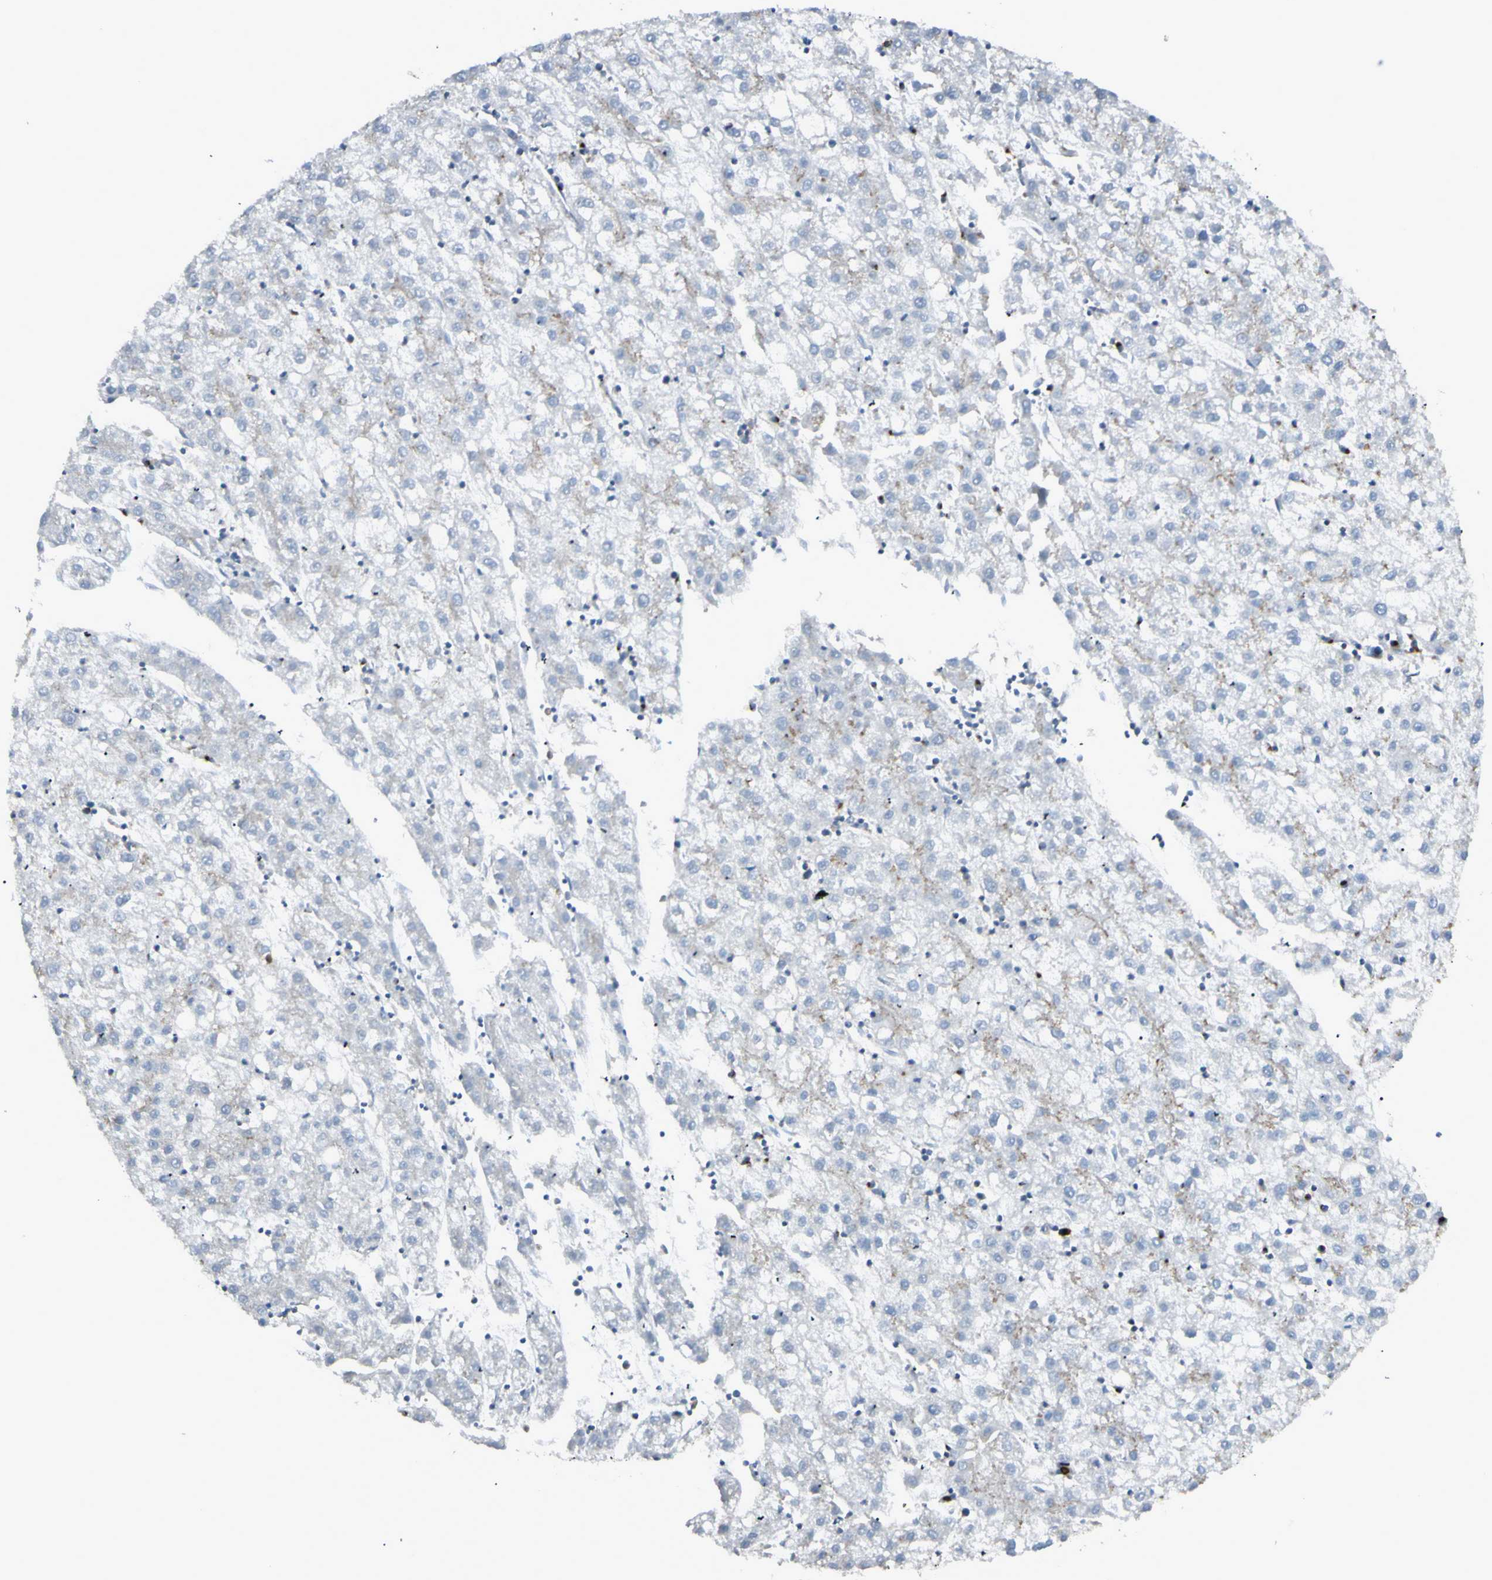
{"staining": {"intensity": "weak", "quantity": "<25%", "location": "cytoplasmic/membranous"}, "tissue": "liver cancer", "cell_type": "Tumor cells", "image_type": "cancer", "snomed": [{"axis": "morphology", "description": "Carcinoma, Hepatocellular, NOS"}, {"axis": "topography", "description": "Liver"}], "caption": "Immunohistochemical staining of liver cancer (hepatocellular carcinoma) displays no significant positivity in tumor cells.", "gene": "B4GALT3", "patient": {"sex": "male", "age": 72}}